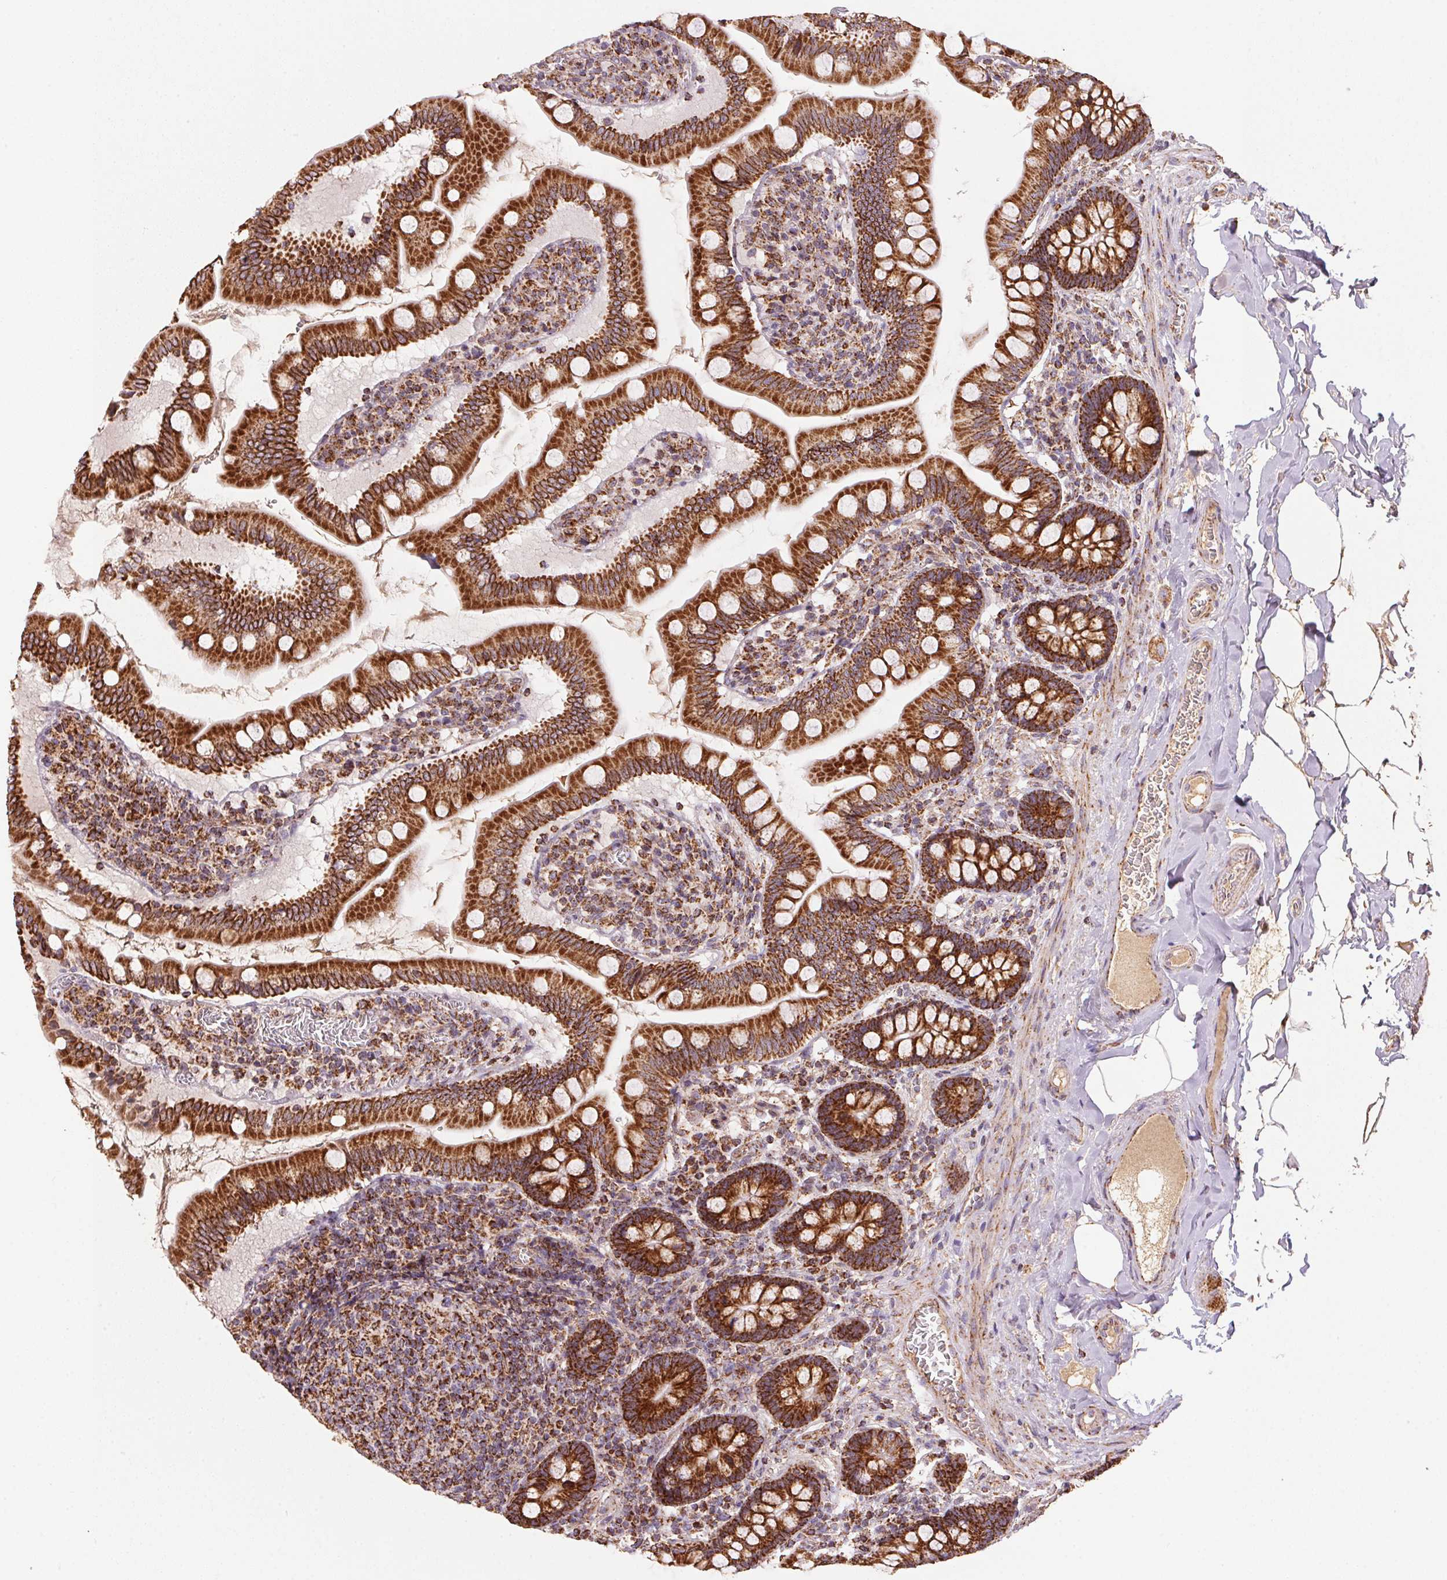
{"staining": {"intensity": "strong", "quantity": ">75%", "location": "cytoplasmic/membranous"}, "tissue": "small intestine", "cell_type": "Glandular cells", "image_type": "normal", "snomed": [{"axis": "morphology", "description": "Normal tissue, NOS"}, {"axis": "topography", "description": "Small intestine"}], "caption": "Approximately >75% of glandular cells in normal small intestine reveal strong cytoplasmic/membranous protein expression as visualized by brown immunohistochemical staining.", "gene": "NDUFS2", "patient": {"sex": "female", "age": 56}}